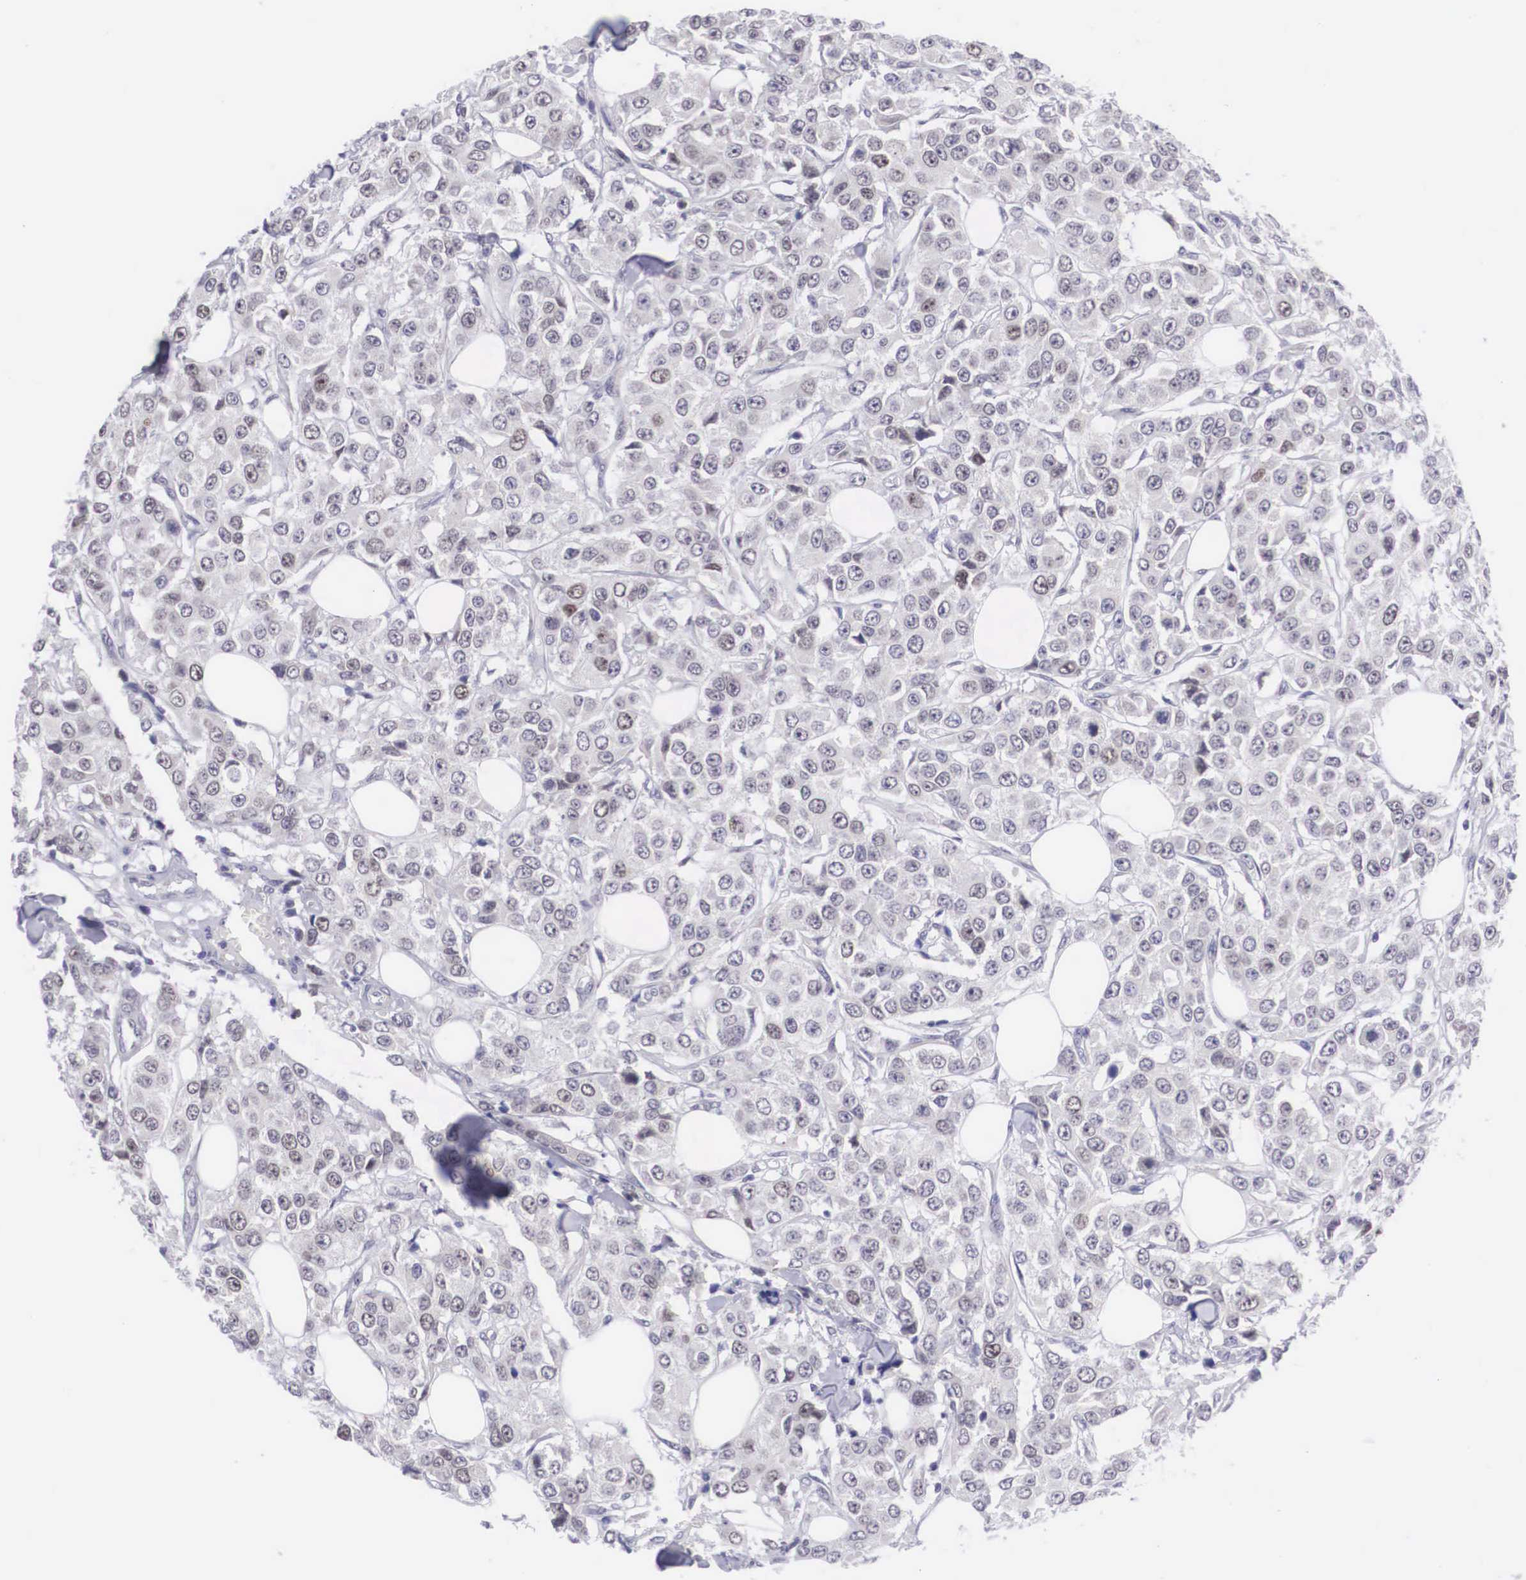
{"staining": {"intensity": "negative", "quantity": "none", "location": "none"}, "tissue": "breast cancer", "cell_type": "Tumor cells", "image_type": "cancer", "snomed": [{"axis": "morphology", "description": "Duct carcinoma"}, {"axis": "topography", "description": "Breast"}], "caption": "A micrograph of human breast cancer (invasive ductal carcinoma) is negative for staining in tumor cells. (IHC, brightfield microscopy, high magnification).", "gene": "SOX11", "patient": {"sex": "female", "age": 58}}